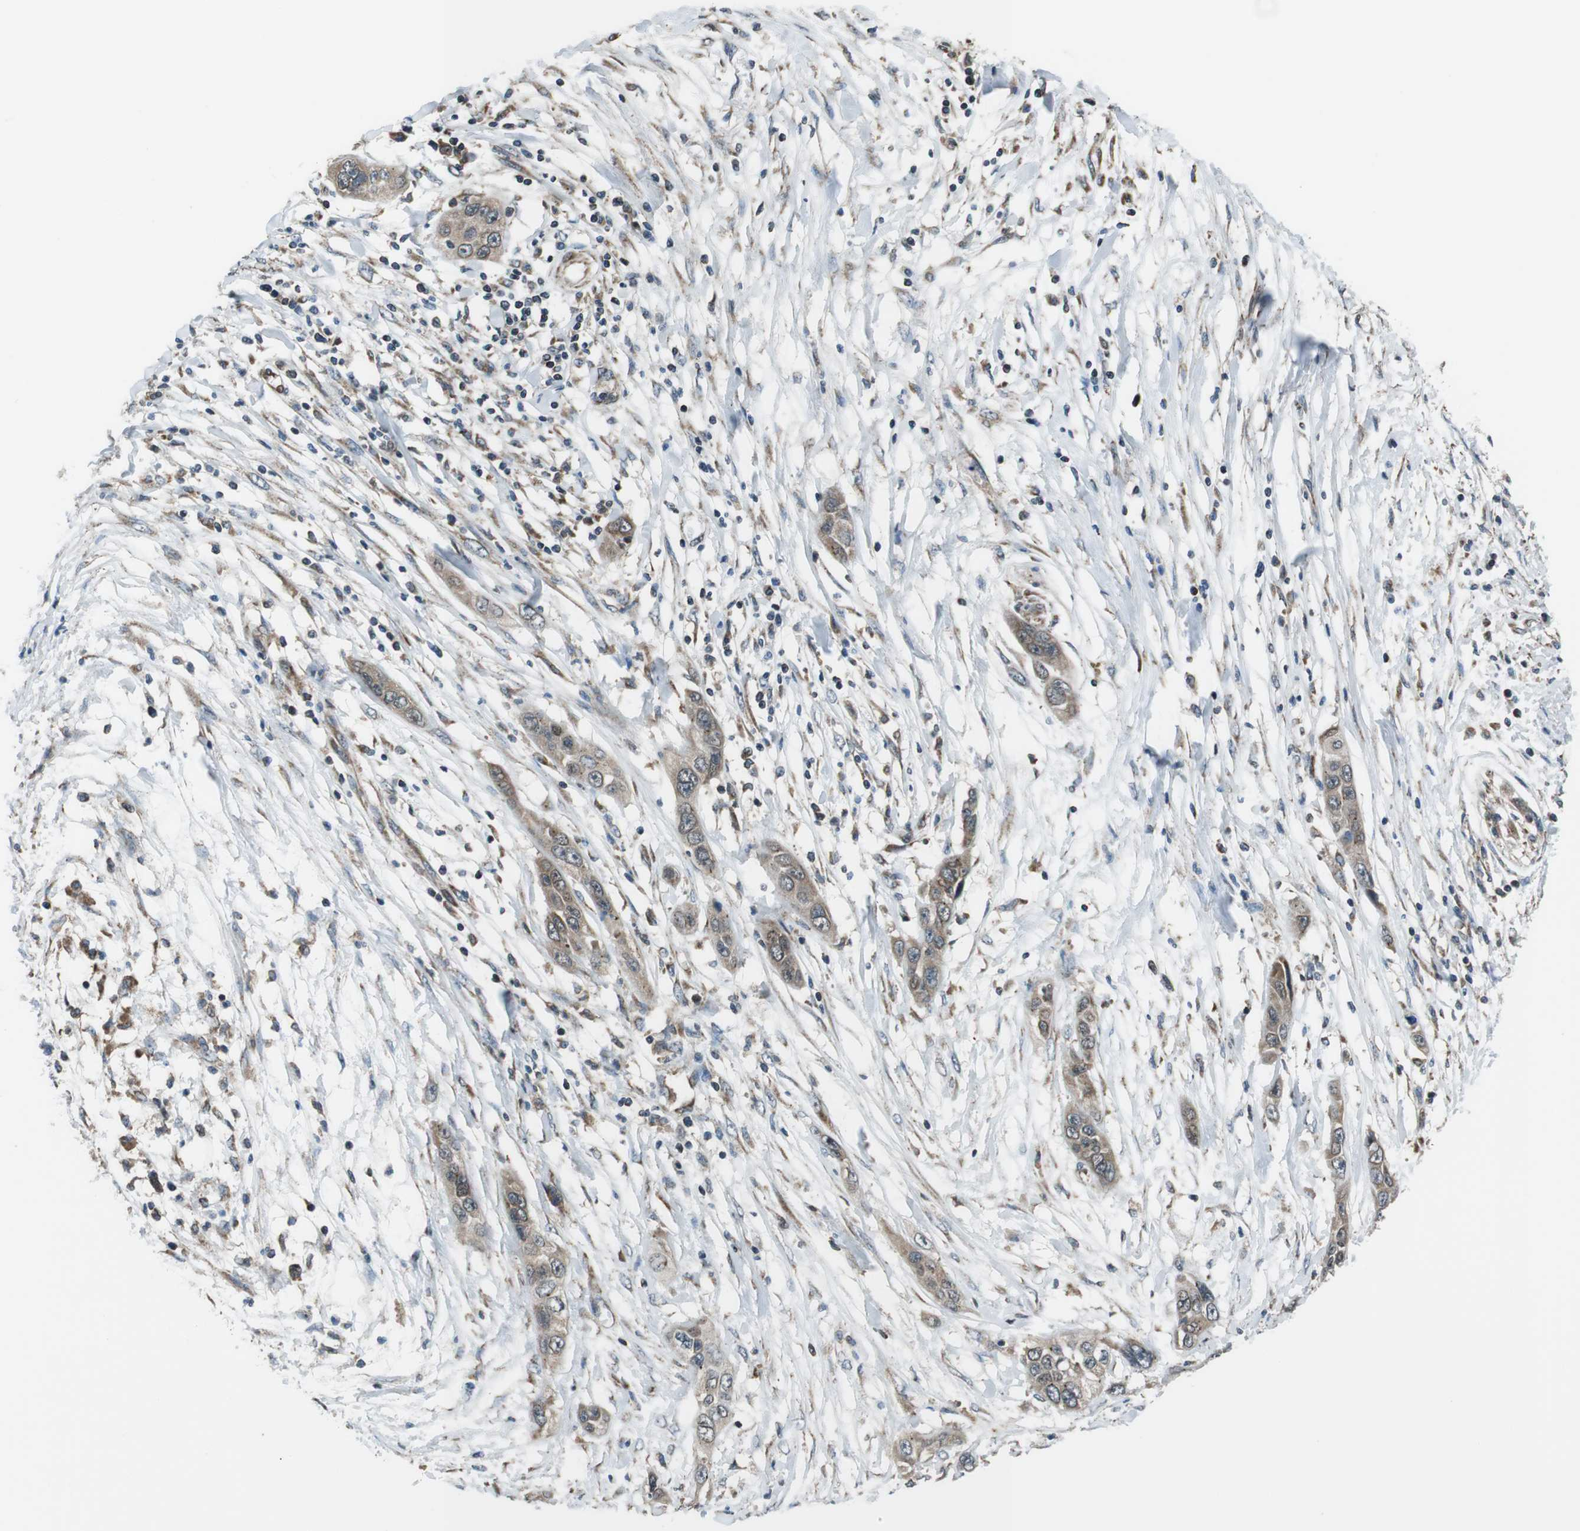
{"staining": {"intensity": "weak", "quantity": ">75%", "location": "cytoplasmic/membranous"}, "tissue": "pancreatic cancer", "cell_type": "Tumor cells", "image_type": "cancer", "snomed": [{"axis": "morphology", "description": "Adenocarcinoma, NOS"}, {"axis": "topography", "description": "Pancreas"}], "caption": "Pancreatic adenocarcinoma stained with a protein marker displays weak staining in tumor cells.", "gene": "GIMAP8", "patient": {"sex": "female", "age": 70}}